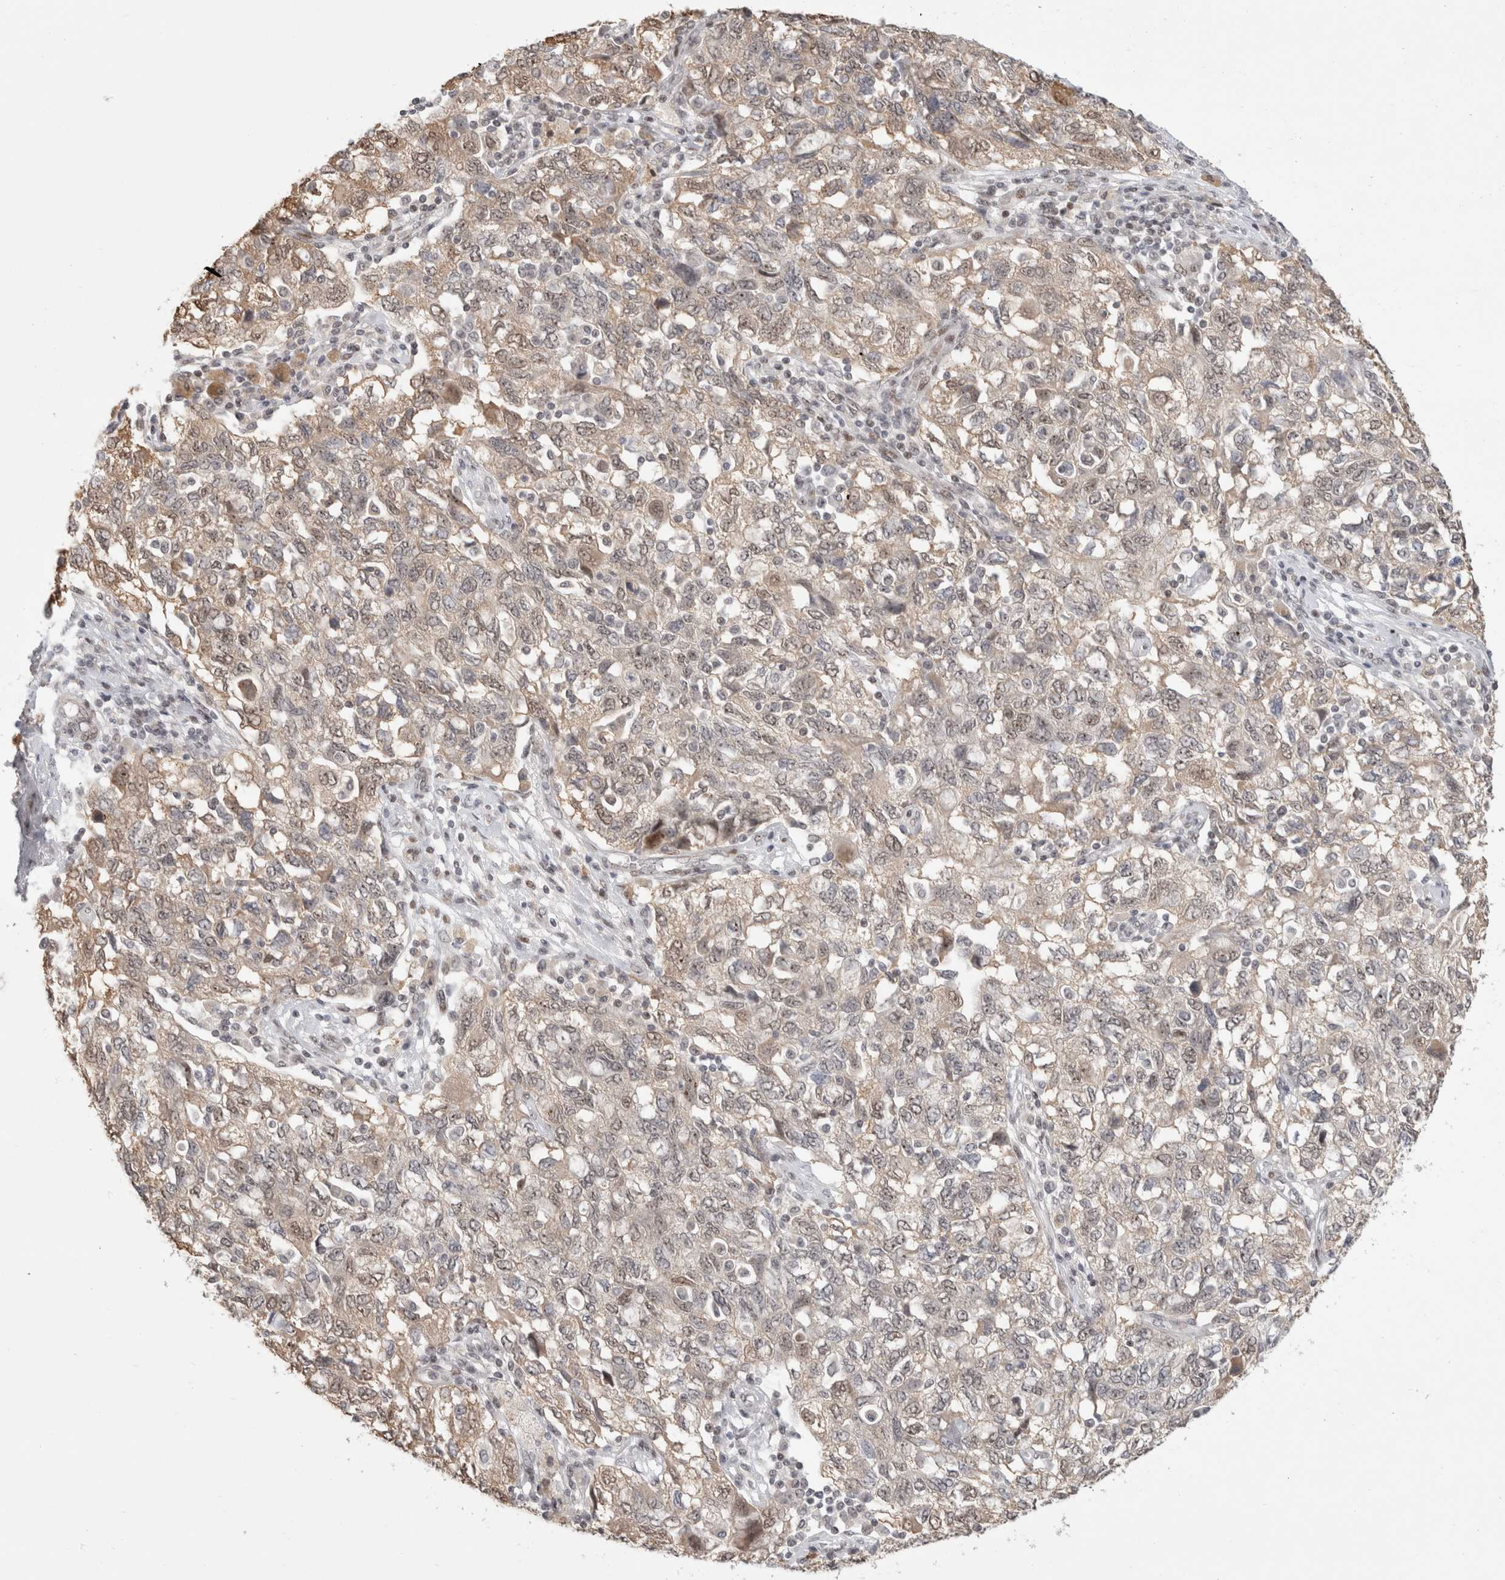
{"staining": {"intensity": "weak", "quantity": "<25%", "location": "cytoplasmic/membranous,nuclear"}, "tissue": "ovarian cancer", "cell_type": "Tumor cells", "image_type": "cancer", "snomed": [{"axis": "morphology", "description": "Carcinoma, NOS"}, {"axis": "morphology", "description": "Cystadenocarcinoma, serous, NOS"}, {"axis": "topography", "description": "Ovary"}], "caption": "A high-resolution histopathology image shows IHC staining of ovarian cancer (serous cystadenocarcinoma), which reveals no significant positivity in tumor cells.", "gene": "SENP6", "patient": {"sex": "female", "age": 69}}